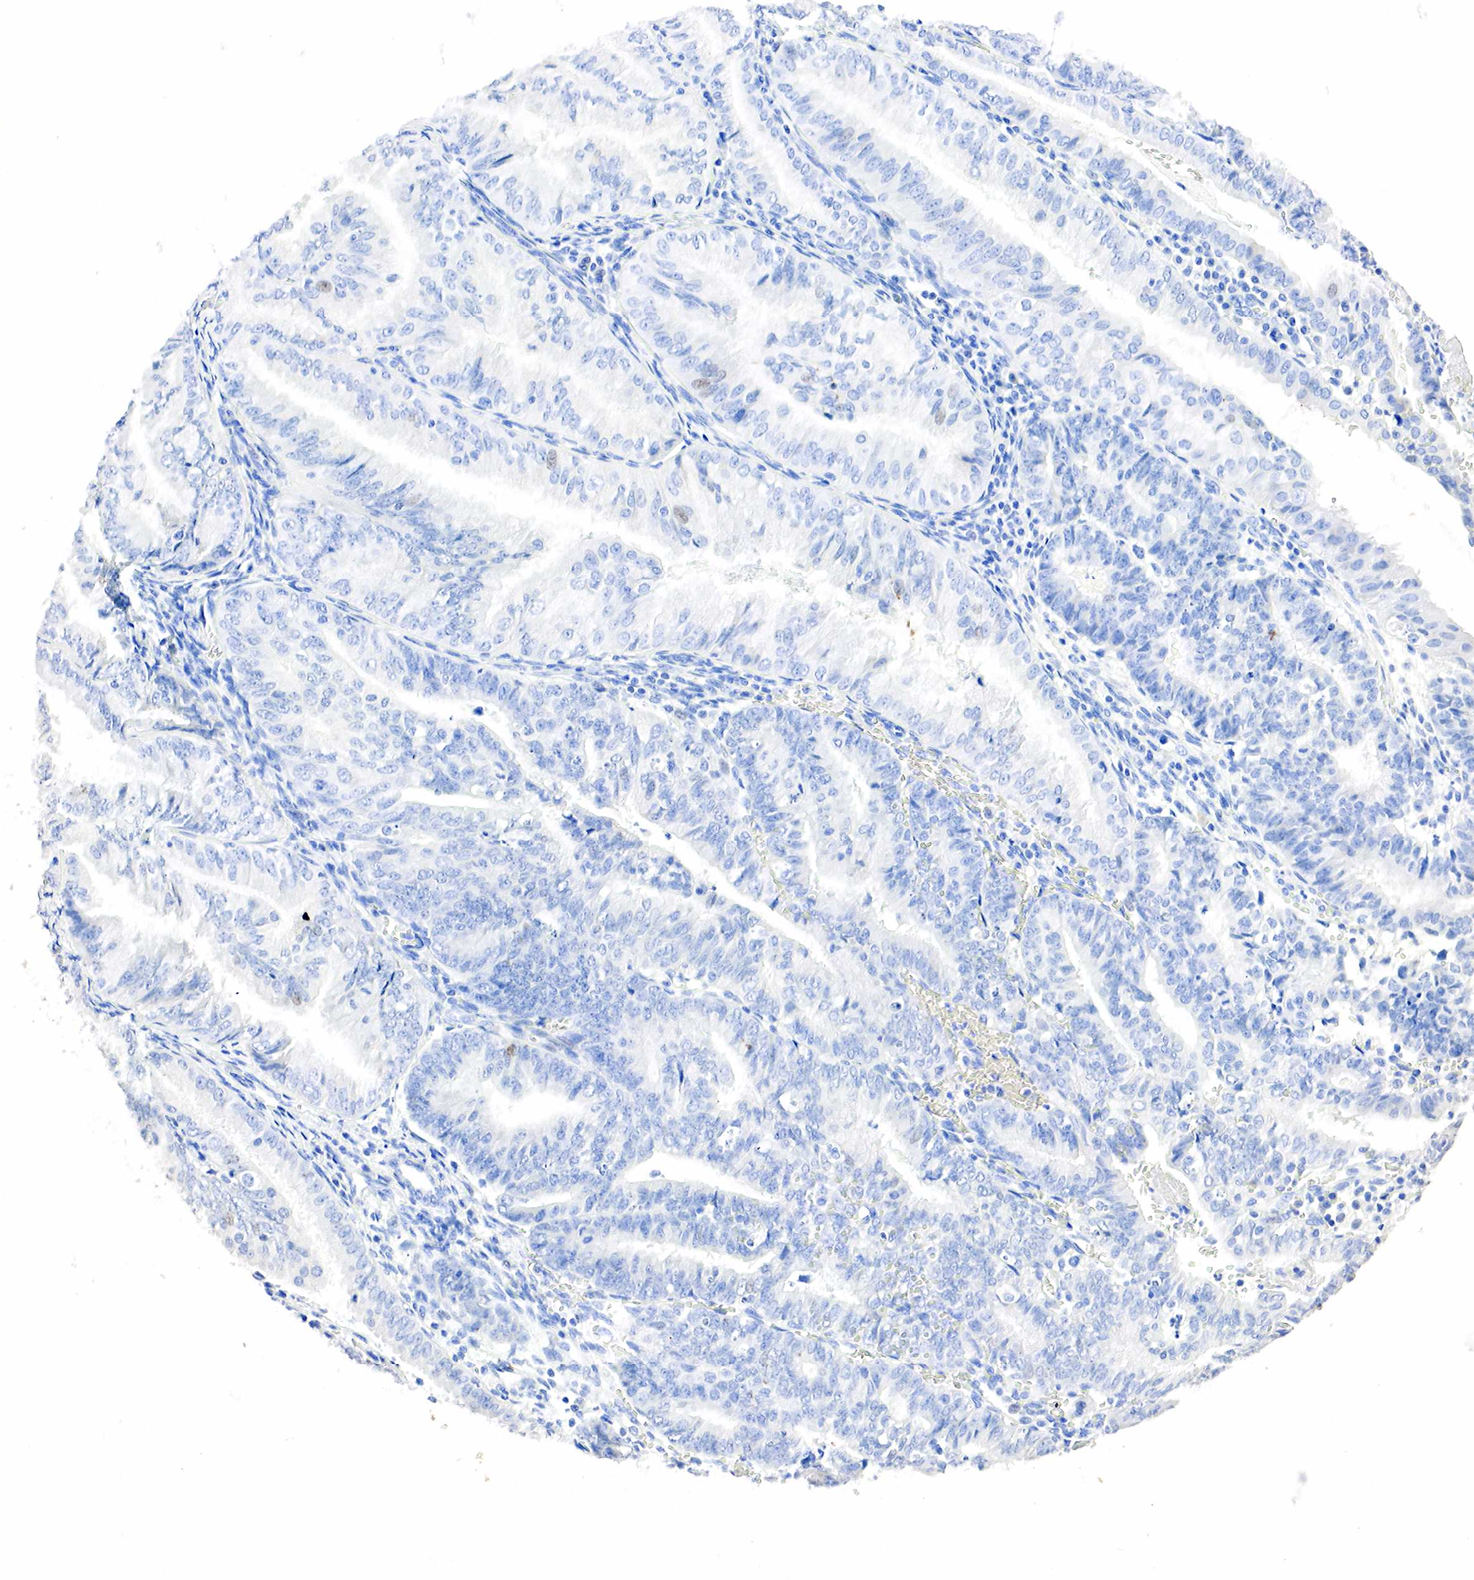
{"staining": {"intensity": "negative", "quantity": "none", "location": "none"}, "tissue": "endometrial cancer", "cell_type": "Tumor cells", "image_type": "cancer", "snomed": [{"axis": "morphology", "description": "Adenocarcinoma, NOS"}, {"axis": "topography", "description": "Endometrium"}], "caption": "Immunohistochemical staining of human adenocarcinoma (endometrial) exhibits no significant positivity in tumor cells.", "gene": "SST", "patient": {"sex": "female", "age": 66}}